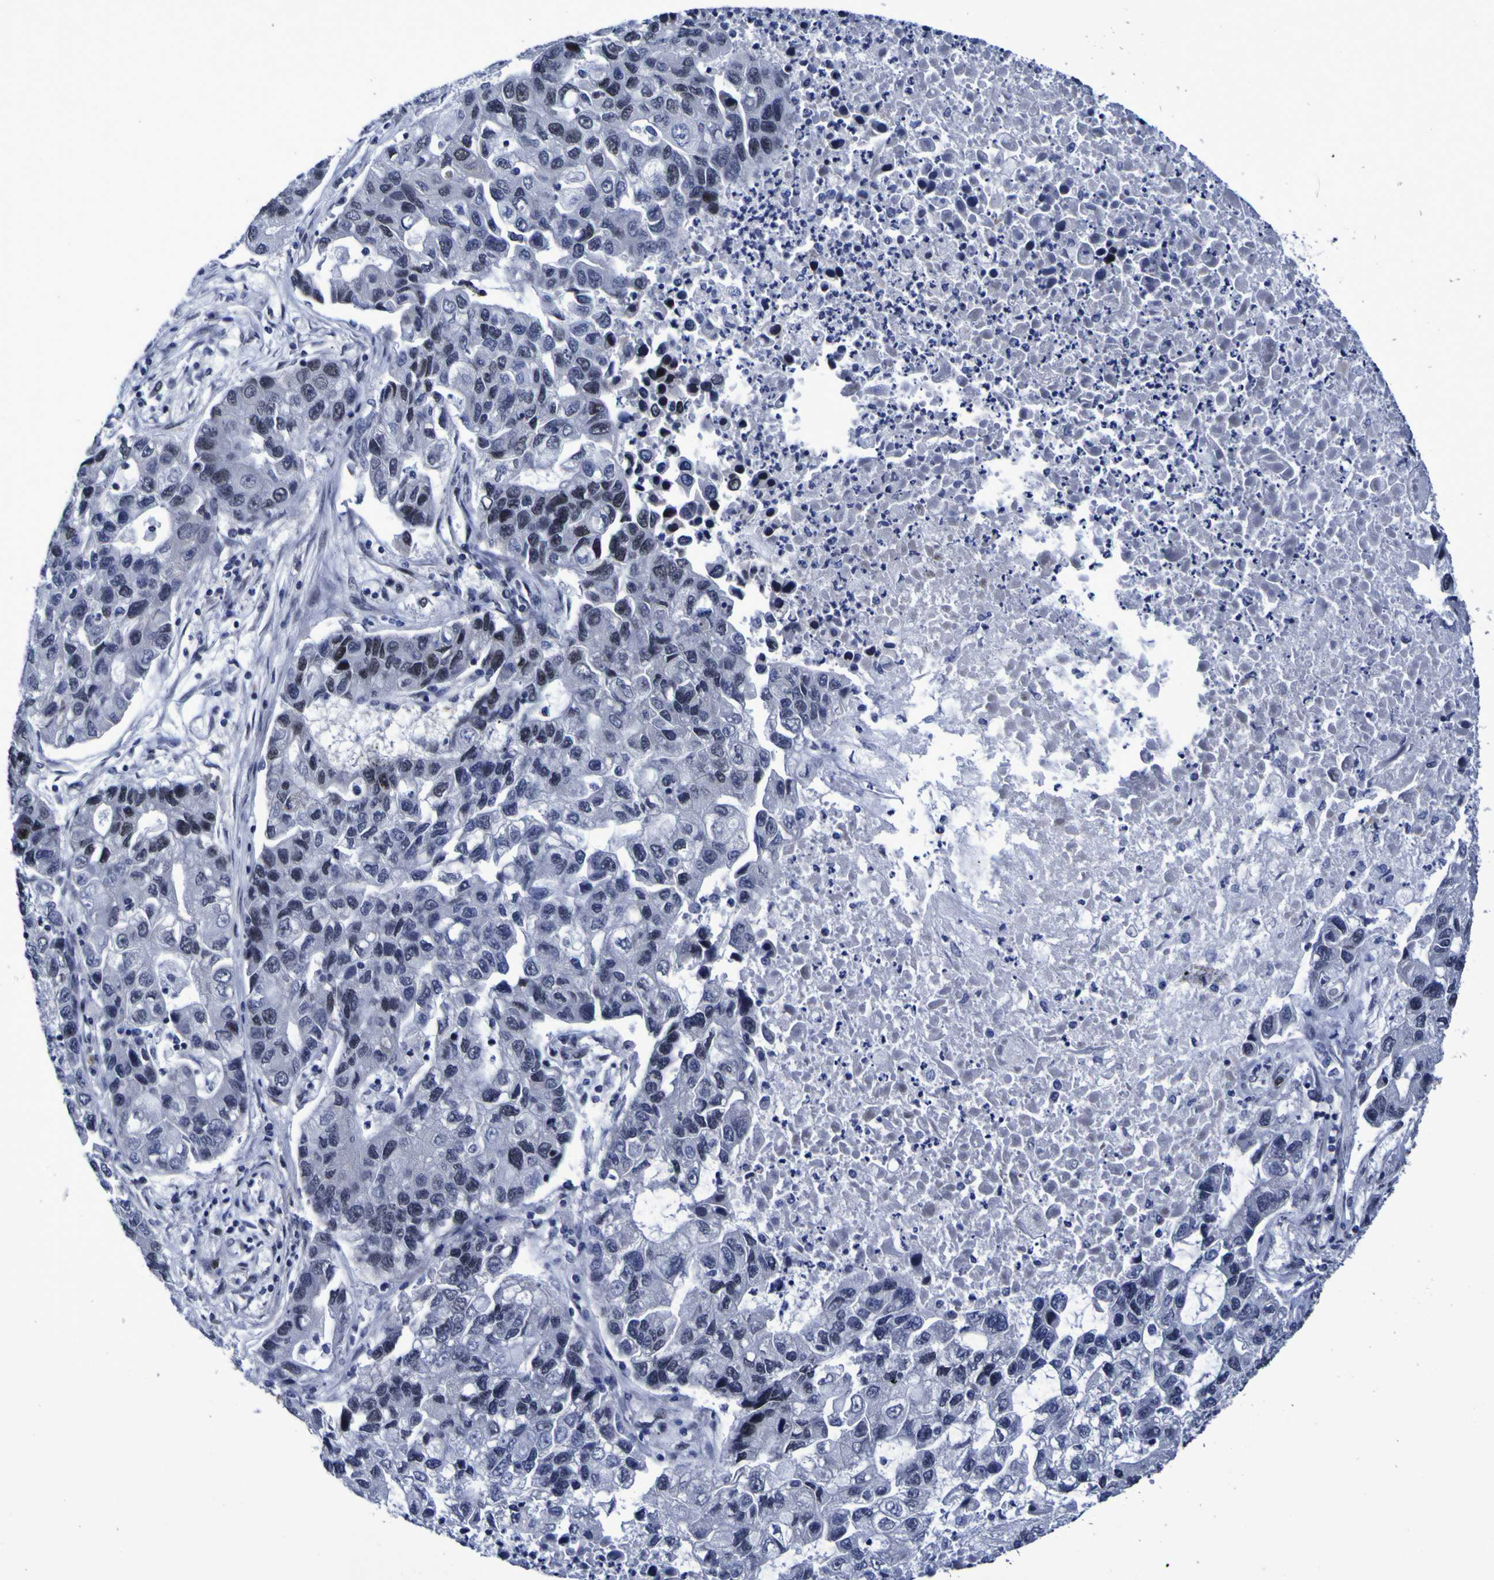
{"staining": {"intensity": "weak", "quantity": "<25%", "location": "nuclear"}, "tissue": "lung cancer", "cell_type": "Tumor cells", "image_type": "cancer", "snomed": [{"axis": "morphology", "description": "Adenocarcinoma, NOS"}, {"axis": "topography", "description": "Lung"}], "caption": "This is an immunohistochemistry photomicrograph of human adenocarcinoma (lung). There is no staining in tumor cells.", "gene": "MBD3", "patient": {"sex": "female", "age": 51}}